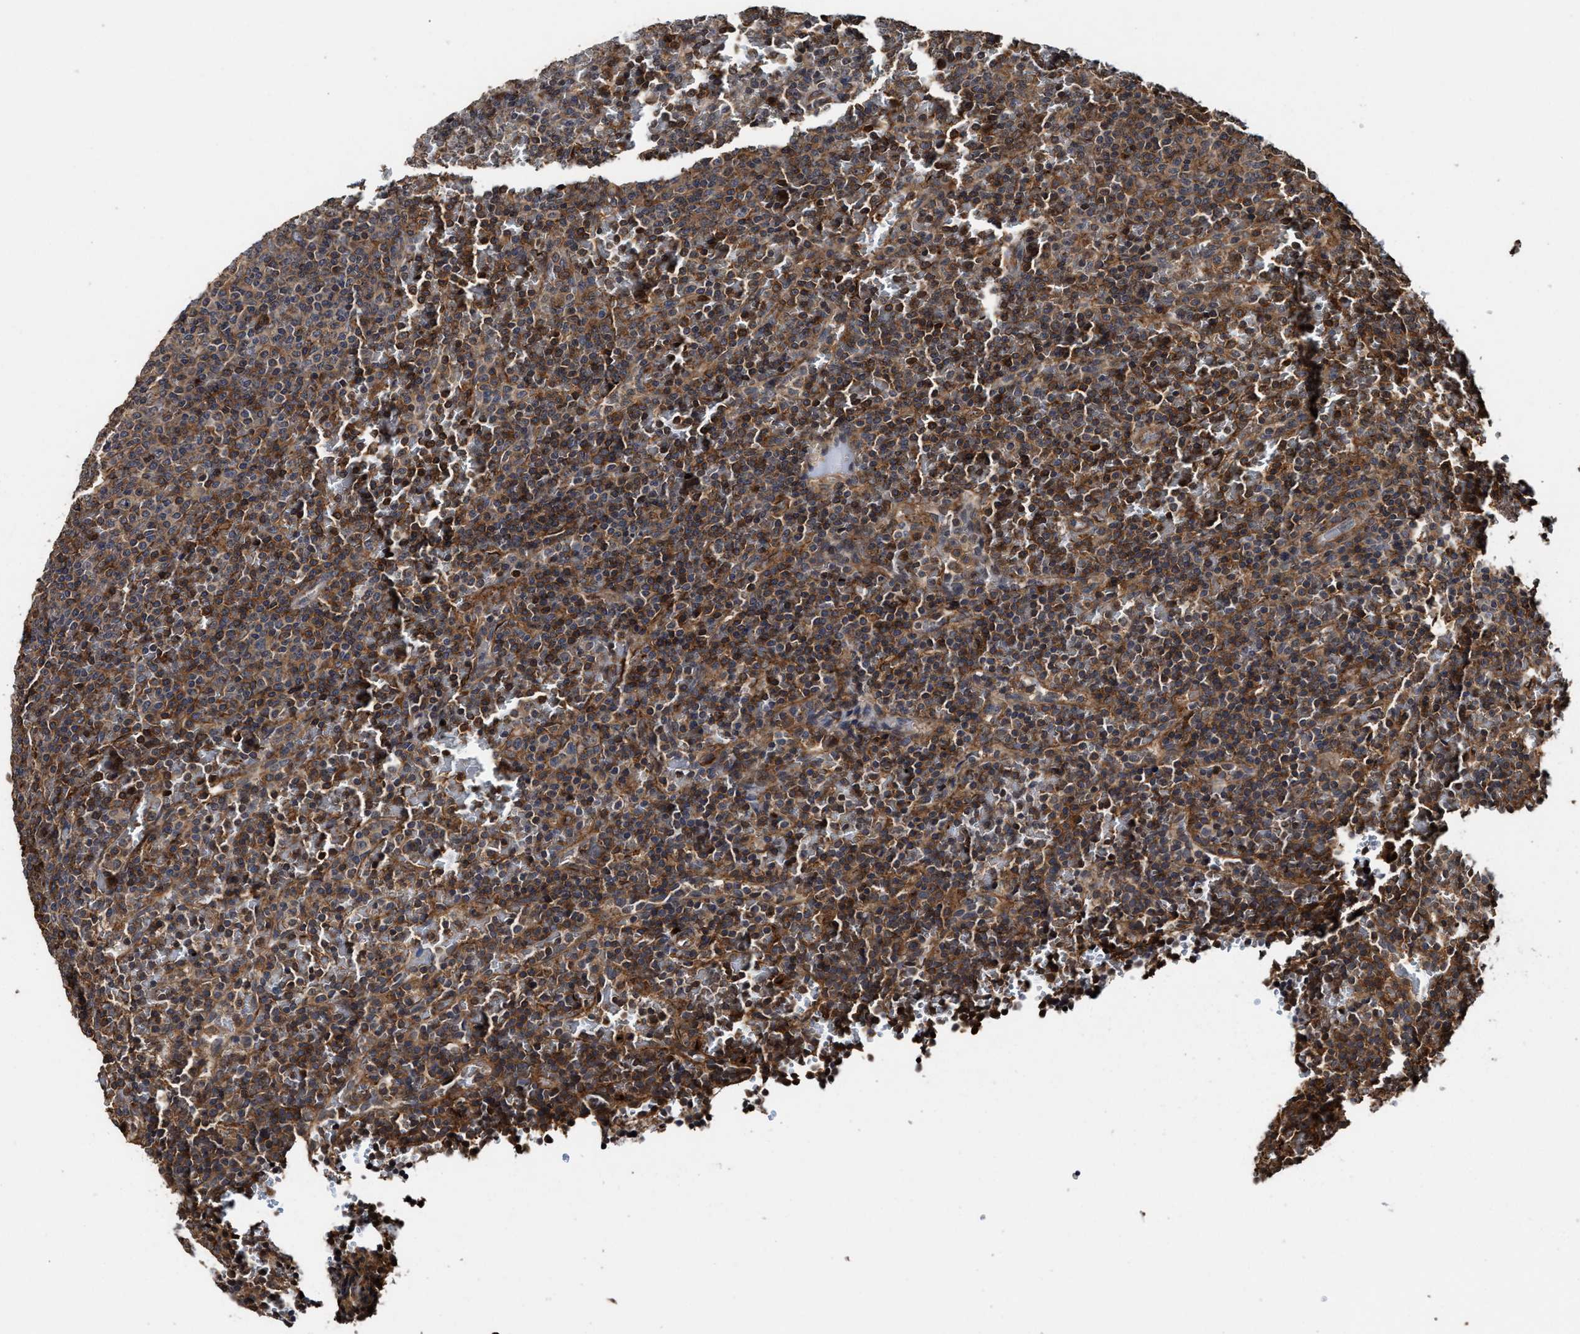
{"staining": {"intensity": "moderate", "quantity": ">75%", "location": "cytoplasmic/membranous"}, "tissue": "lymphoma", "cell_type": "Tumor cells", "image_type": "cancer", "snomed": [{"axis": "morphology", "description": "Malignant lymphoma, non-Hodgkin's type, Low grade"}, {"axis": "topography", "description": "Spleen"}], "caption": "This photomicrograph displays malignant lymphoma, non-Hodgkin's type (low-grade) stained with immunohistochemistry (IHC) to label a protein in brown. The cytoplasmic/membranous of tumor cells show moderate positivity for the protein. Nuclei are counter-stained blue.", "gene": "SEPTIN2", "patient": {"sex": "female", "age": 77}}